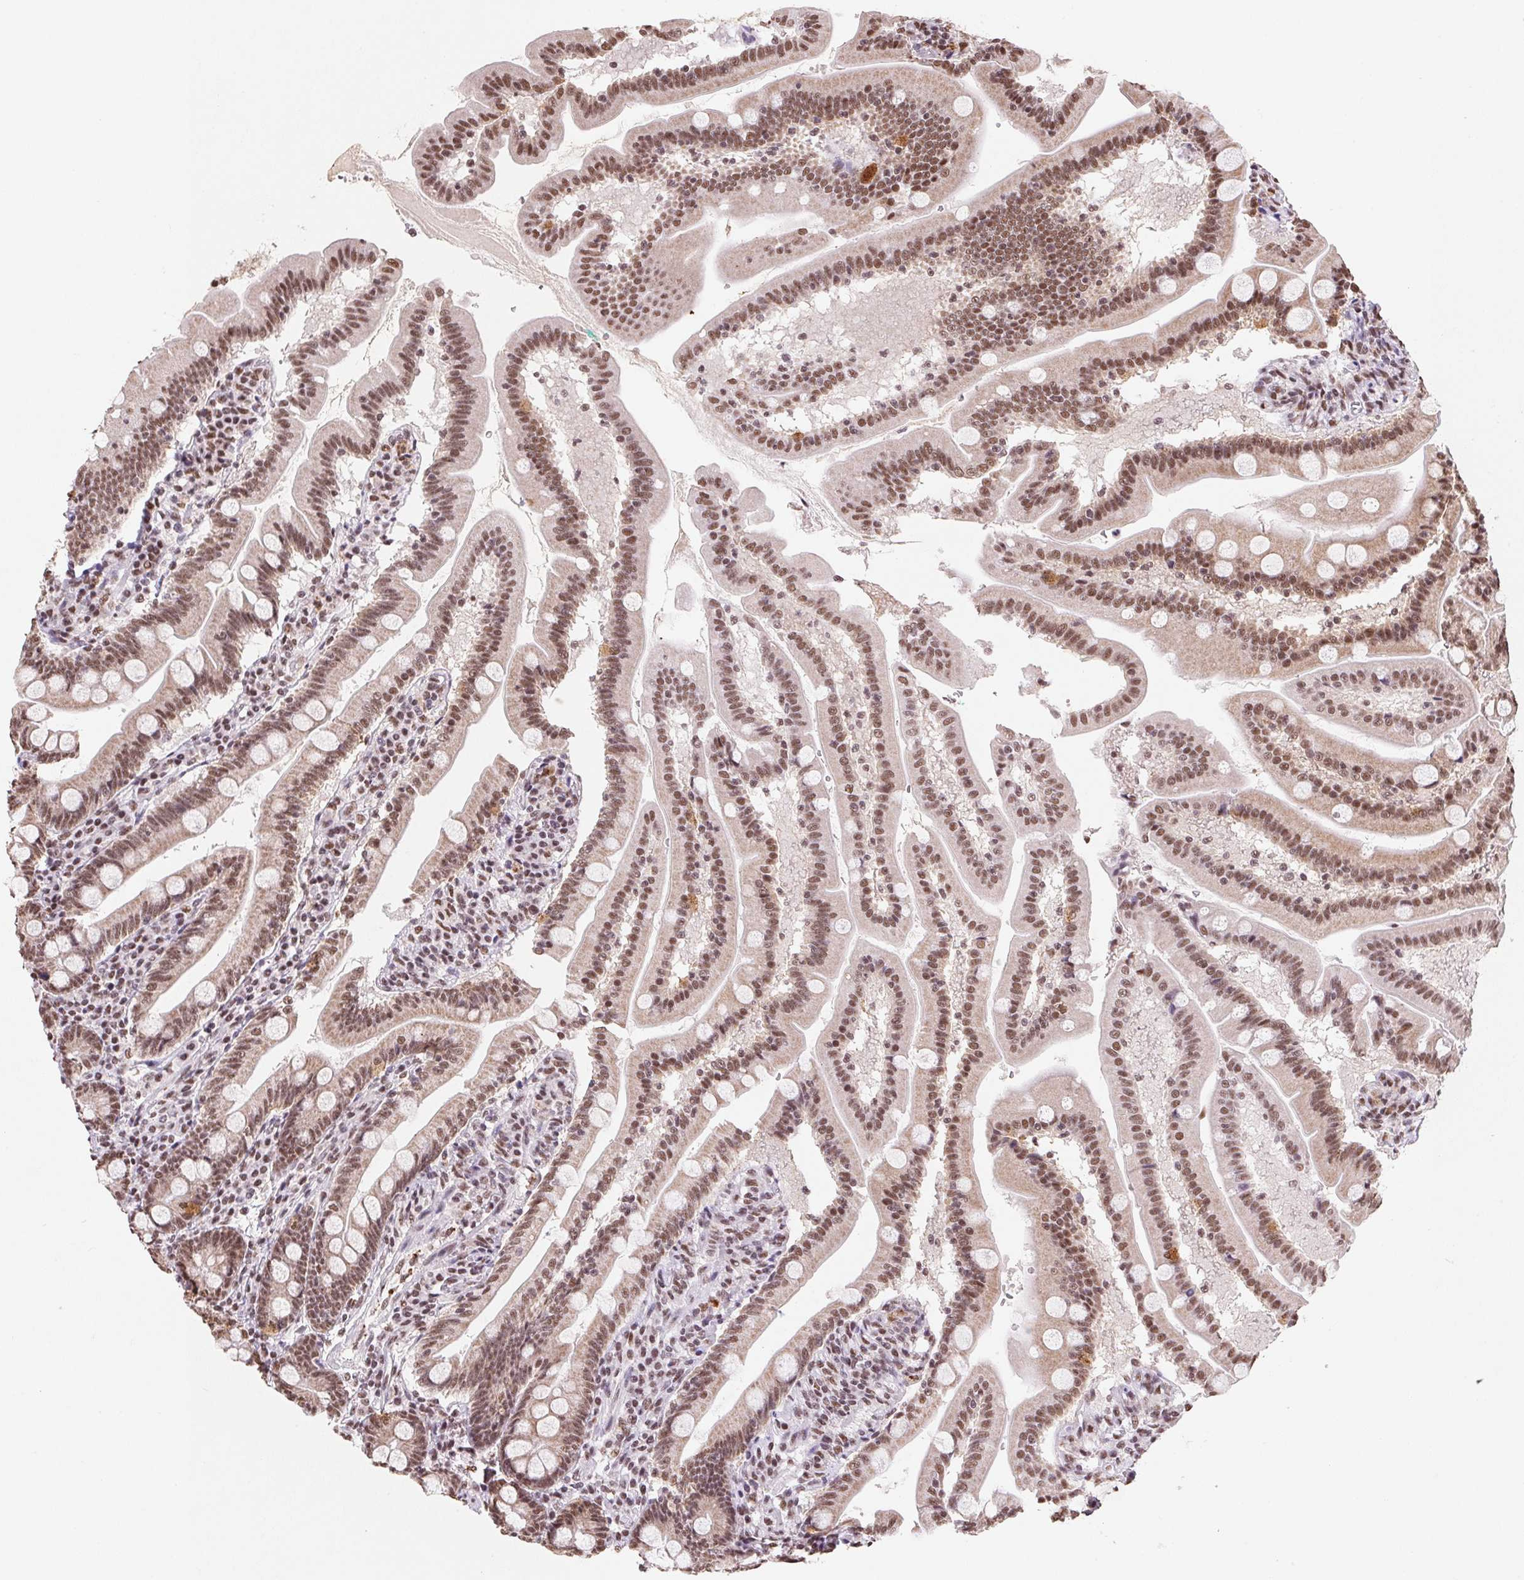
{"staining": {"intensity": "moderate", "quantity": ">75%", "location": "cytoplasmic/membranous,nuclear"}, "tissue": "duodenum", "cell_type": "Glandular cells", "image_type": "normal", "snomed": [{"axis": "morphology", "description": "Normal tissue, NOS"}, {"axis": "topography", "description": "Duodenum"}], "caption": "The micrograph exhibits immunohistochemical staining of benign duodenum. There is moderate cytoplasmic/membranous,nuclear positivity is present in about >75% of glandular cells. The protein is shown in brown color, while the nuclei are stained blue.", "gene": "SNRPG", "patient": {"sex": "female", "age": 67}}